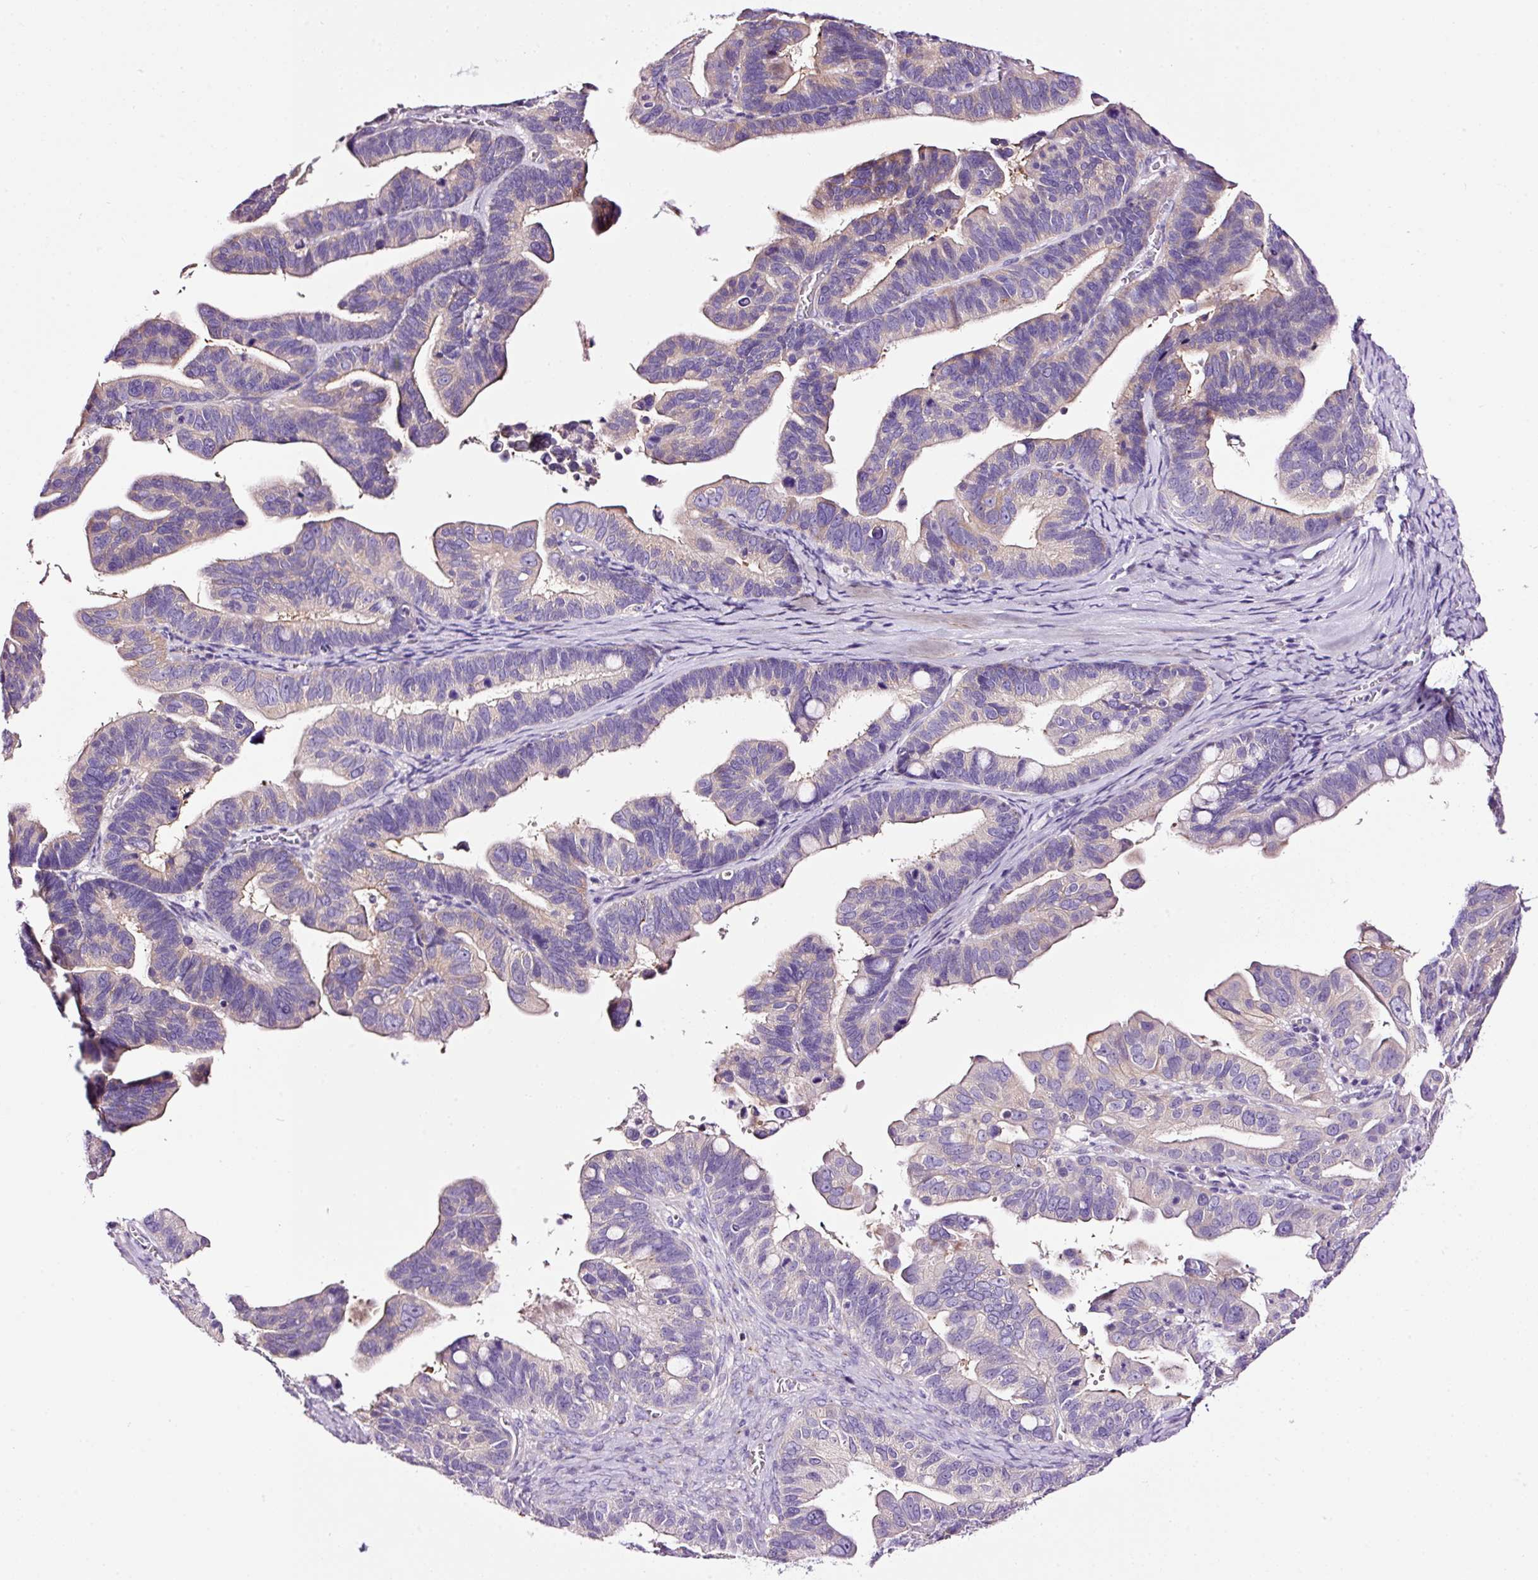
{"staining": {"intensity": "weak", "quantity": "<25%", "location": "cytoplasmic/membranous"}, "tissue": "ovarian cancer", "cell_type": "Tumor cells", "image_type": "cancer", "snomed": [{"axis": "morphology", "description": "Cystadenocarcinoma, serous, NOS"}, {"axis": "topography", "description": "Ovary"}], "caption": "Serous cystadenocarcinoma (ovarian) was stained to show a protein in brown. There is no significant staining in tumor cells.", "gene": "PAM", "patient": {"sex": "female", "age": 56}}